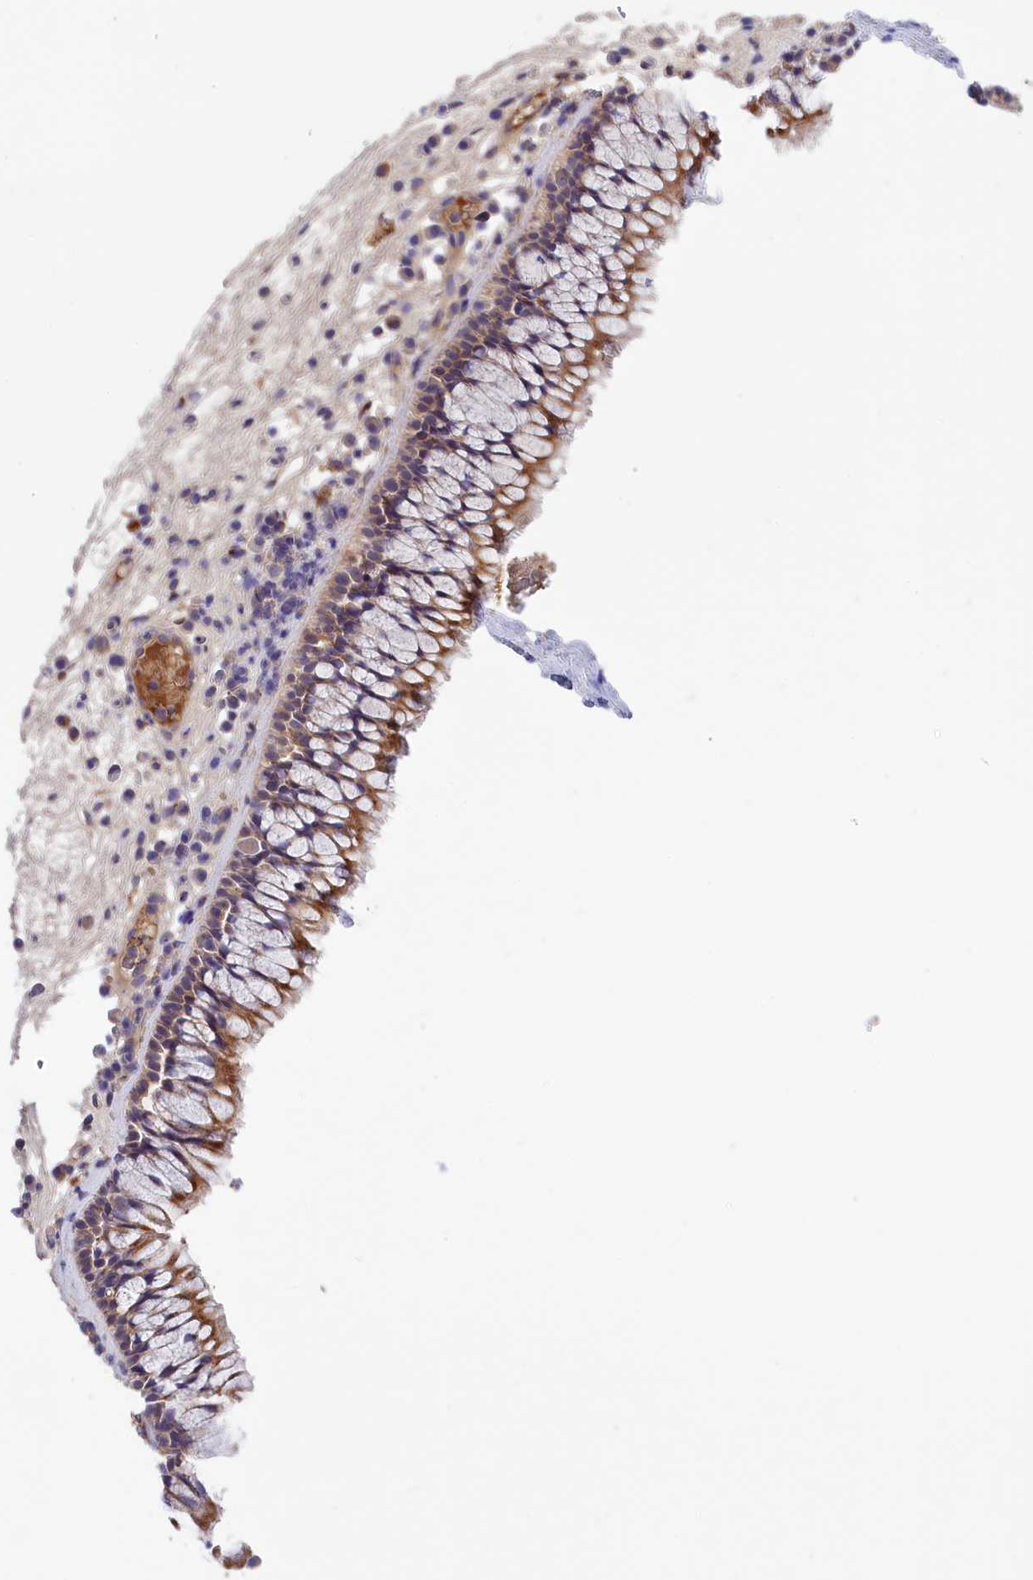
{"staining": {"intensity": "moderate", "quantity": ">75%", "location": "cytoplasmic/membranous"}, "tissue": "nasopharynx", "cell_type": "Respiratory epithelial cells", "image_type": "normal", "snomed": [{"axis": "morphology", "description": "Normal tissue, NOS"}, {"axis": "morphology", "description": "Inflammation, NOS"}, {"axis": "morphology", "description": "Malignant melanoma, Metastatic site"}, {"axis": "topography", "description": "Nasopharynx"}], "caption": "Approximately >75% of respiratory epithelial cells in unremarkable nasopharynx show moderate cytoplasmic/membranous protein positivity as visualized by brown immunohistochemical staining.", "gene": "STYX", "patient": {"sex": "male", "age": 70}}